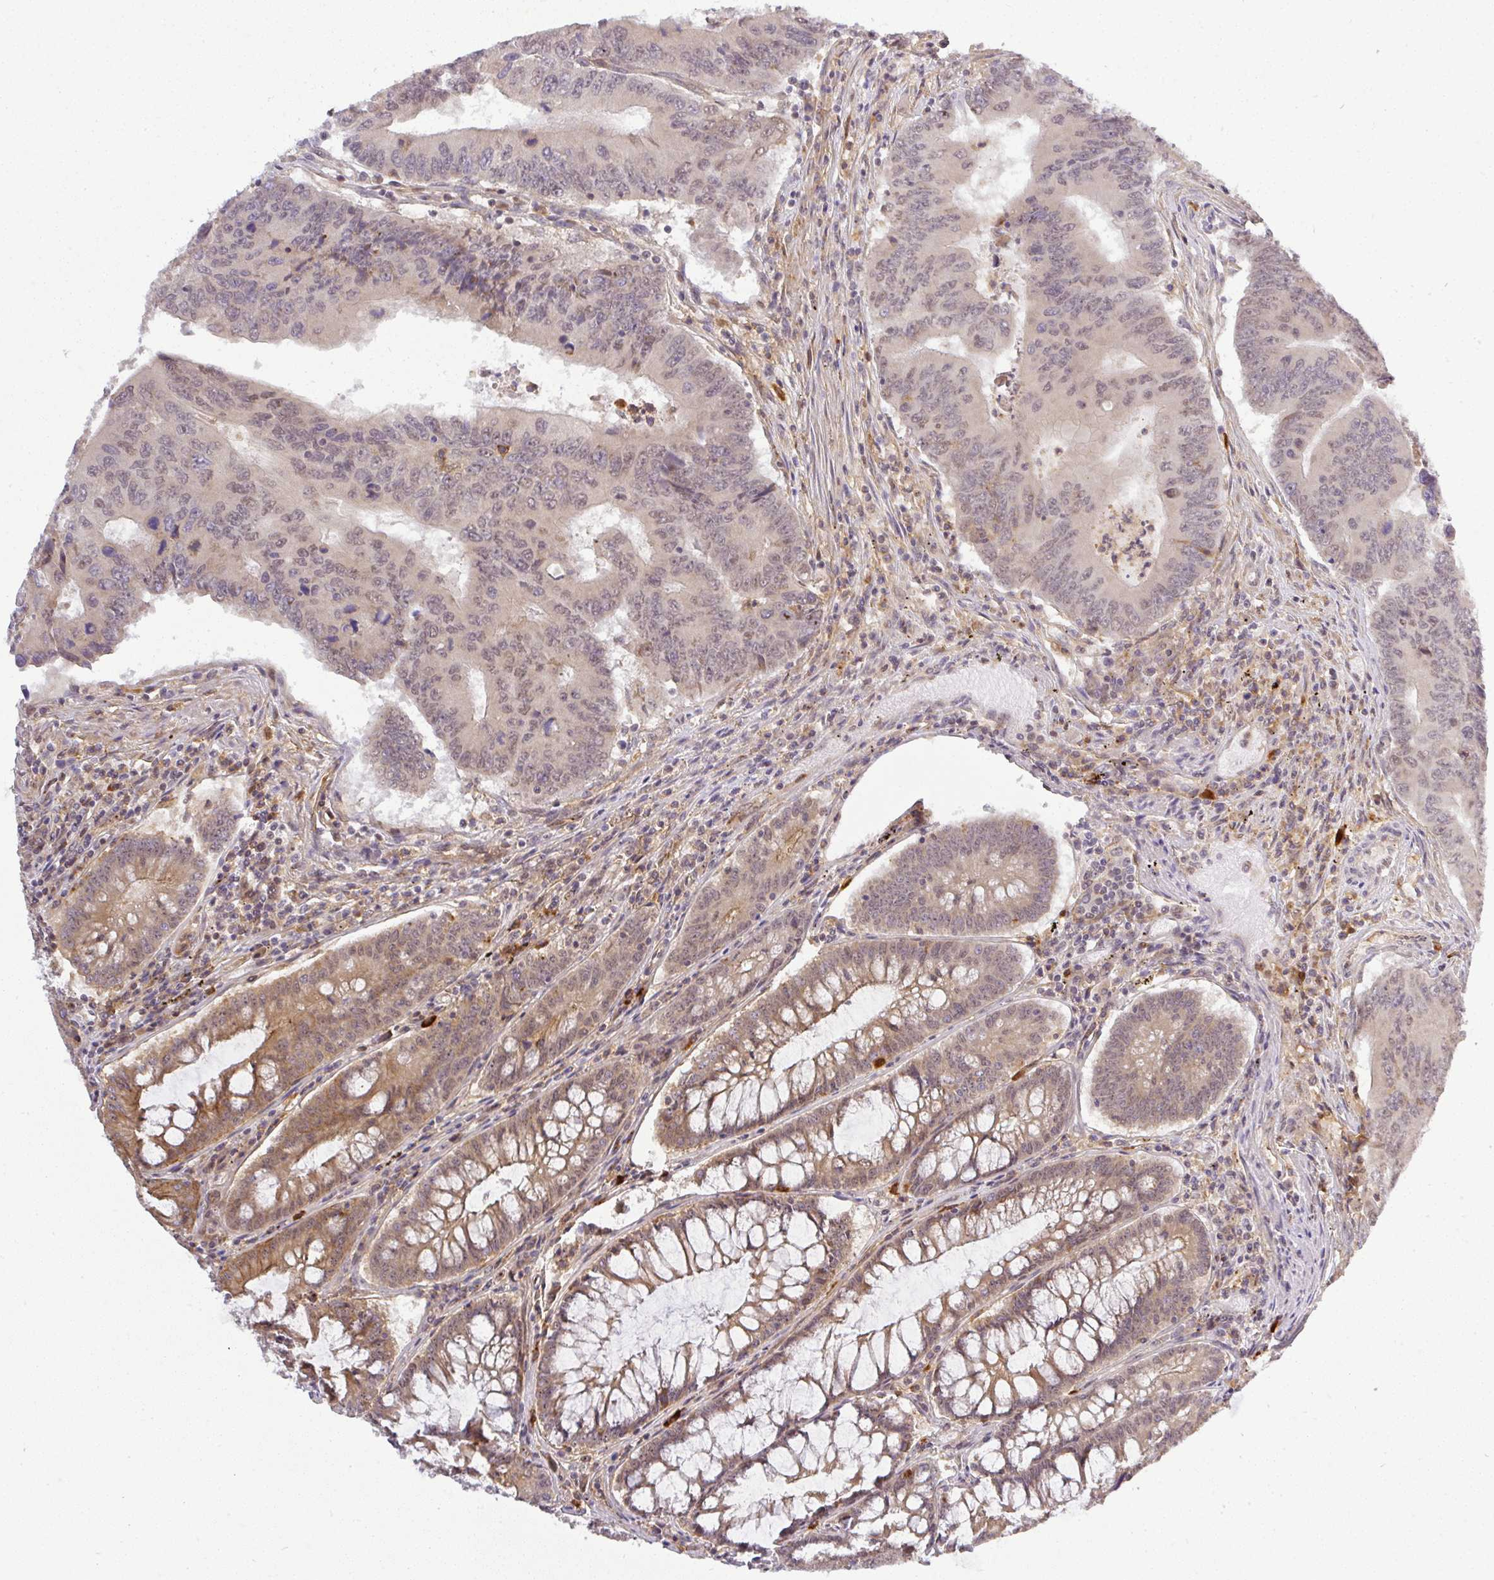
{"staining": {"intensity": "weak", "quantity": ">75%", "location": "cytoplasmic/membranous,nuclear"}, "tissue": "colorectal cancer", "cell_type": "Tumor cells", "image_type": "cancer", "snomed": [{"axis": "morphology", "description": "Adenocarcinoma, NOS"}, {"axis": "topography", "description": "Colon"}], "caption": "The micrograph exhibits staining of colorectal cancer (adenocarcinoma), revealing weak cytoplasmic/membranous and nuclear protein staining (brown color) within tumor cells.", "gene": "FAM153A", "patient": {"sex": "male", "age": 53}}